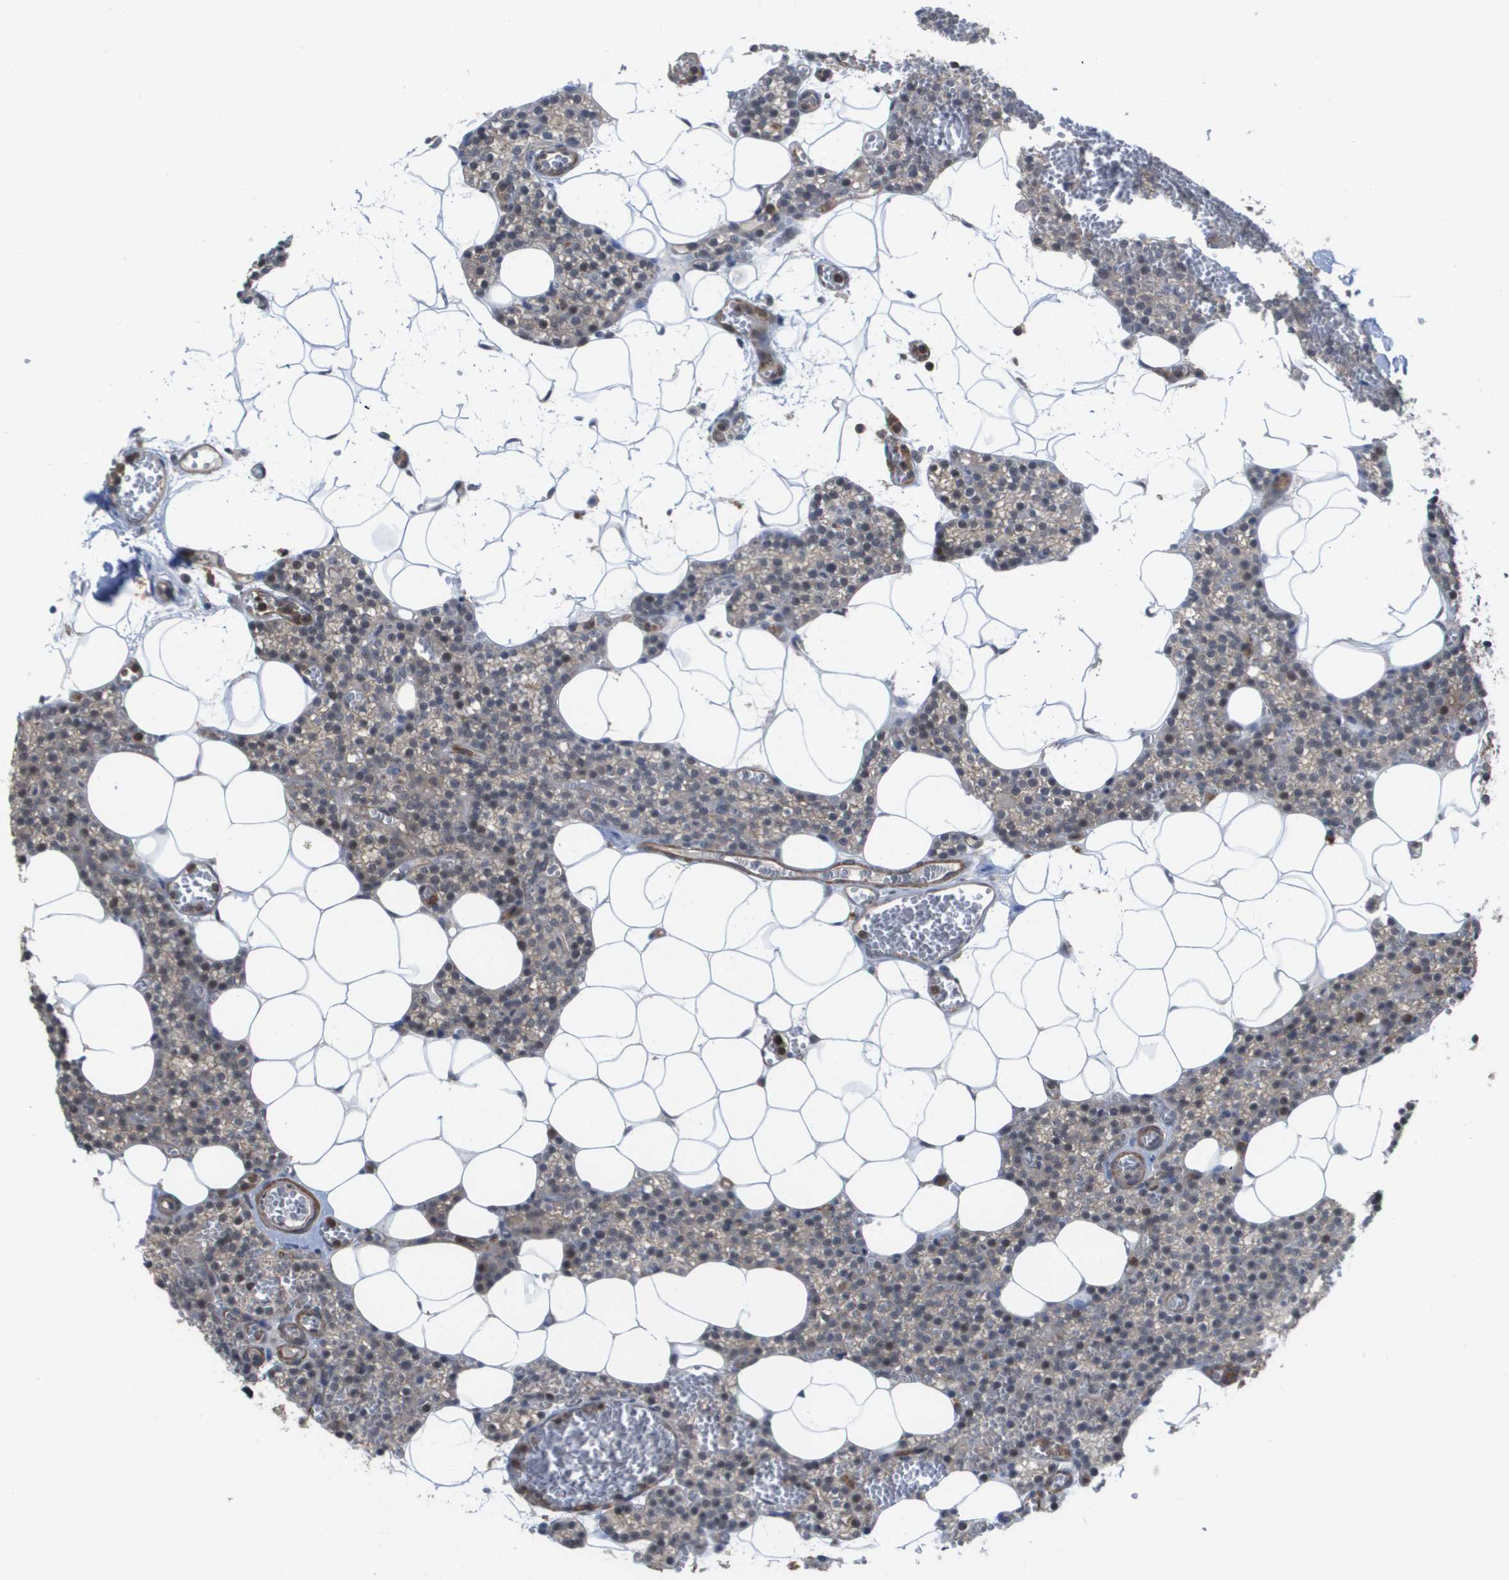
{"staining": {"intensity": "weak", "quantity": "<25%", "location": "cytoplasmic/membranous,nuclear"}, "tissue": "parathyroid gland", "cell_type": "Glandular cells", "image_type": "normal", "snomed": [{"axis": "morphology", "description": "Normal tissue, NOS"}, {"axis": "morphology", "description": "Adenoma, NOS"}, {"axis": "topography", "description": "Parathyroid gland"}], "caption": "Micrograph shows no significant protein expression in glandular cells of unremarkable parathyroid gland.", "gene": "RNF112", "patient": {"sex": "female", "age": 58}}